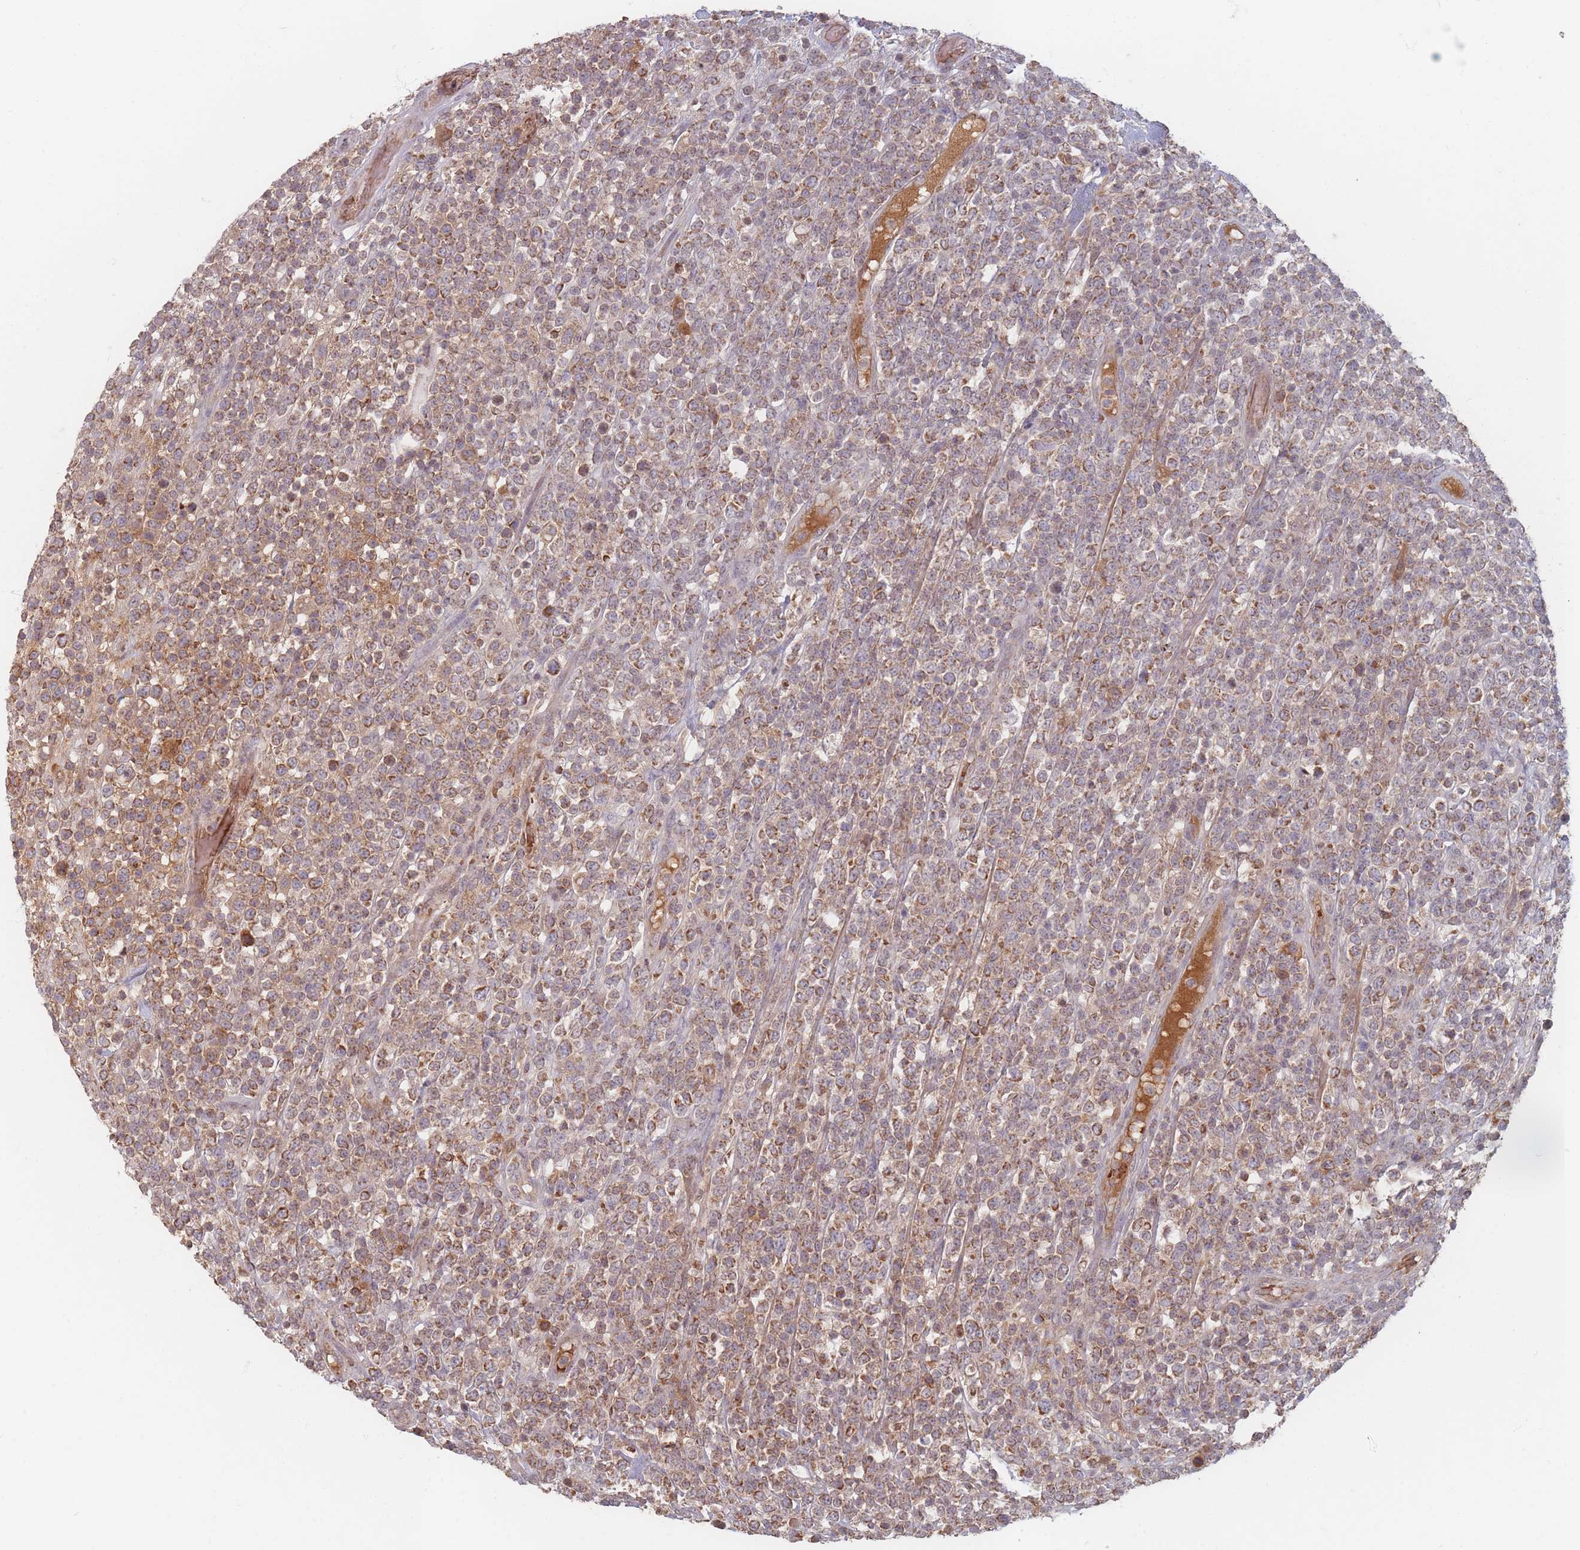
{"staining": {"intensity": "moderate", "quantity": ">75%", "location": "cytoplasmic/membranous"}, "tissue": "lymphoma", "cell_type": "Tumor cells", "image_type": "cancer", "snomed": [{"axis": "morphology", "description": "Malignant lymphoma, non-Hodgkin's type, High grade"}, {"axis": "topography", "description": "Colon"}], "caption": "Moderate cytoplasmic/membranous protein staining is present in about >75% of tumor cells in malignant lymphoma, non-Hodgkin's type (high-grade).", "gene": "OR2M4", "patient": {"sex": "female", "age": 53}}